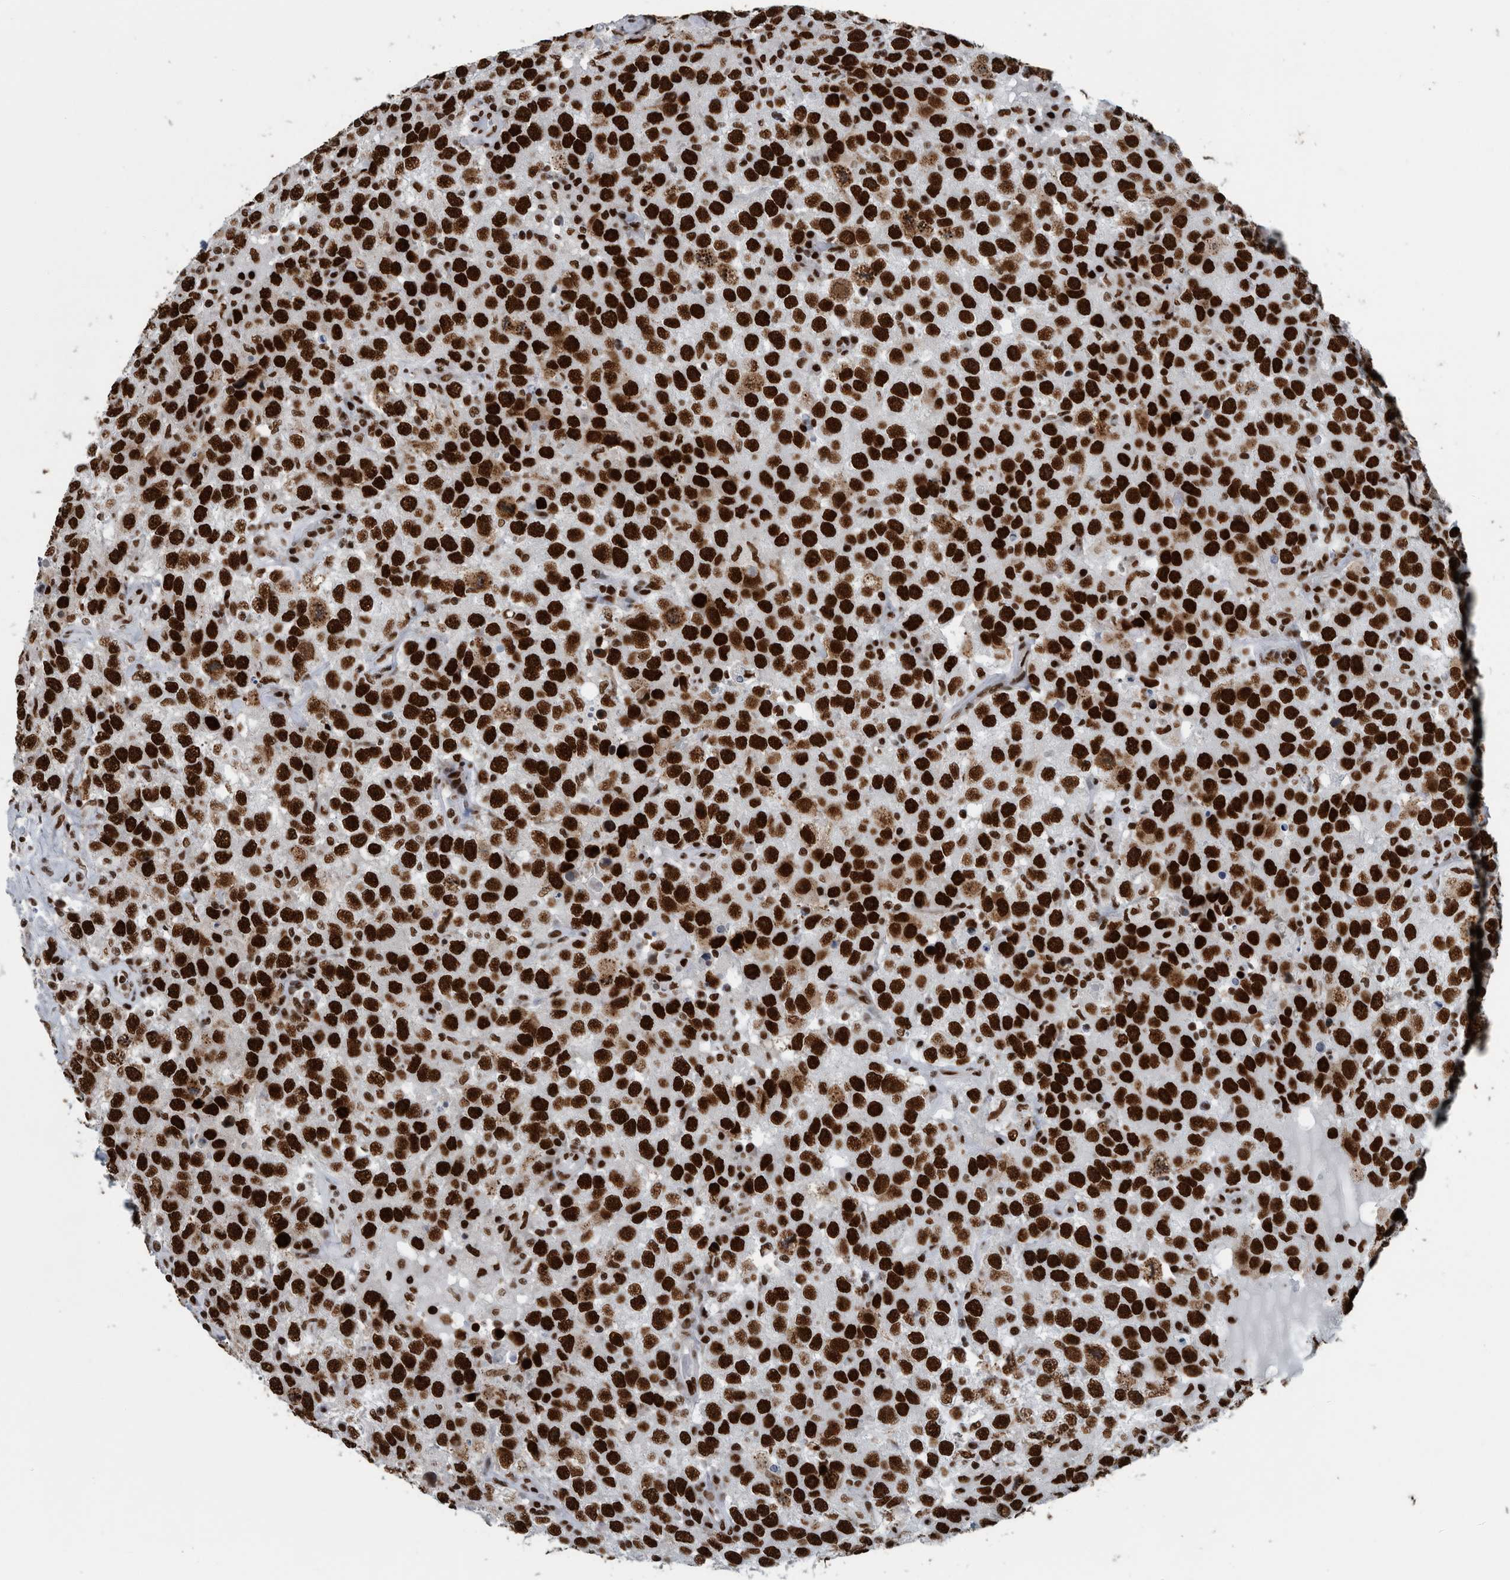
{"staining": {"intensity": "strong", "quantity": ">75%", "location": "nuclear"}, "tissue": "testis cancer", "cell_type": "Tumor cells", "image_type": "cancer", "snomed": [{"axis": "morphology", "description": "Seminoma, NOS"}, {"axis": "topography", "description": "Testis"}], "caption": "Protein analysis of testis cancer (seminoma) tissue demonstrates strong nuclear positivity in approximately >75% of tumor cells.", "gene": "DNMT3A", "patient": {"sex": "male", "age": 41}}